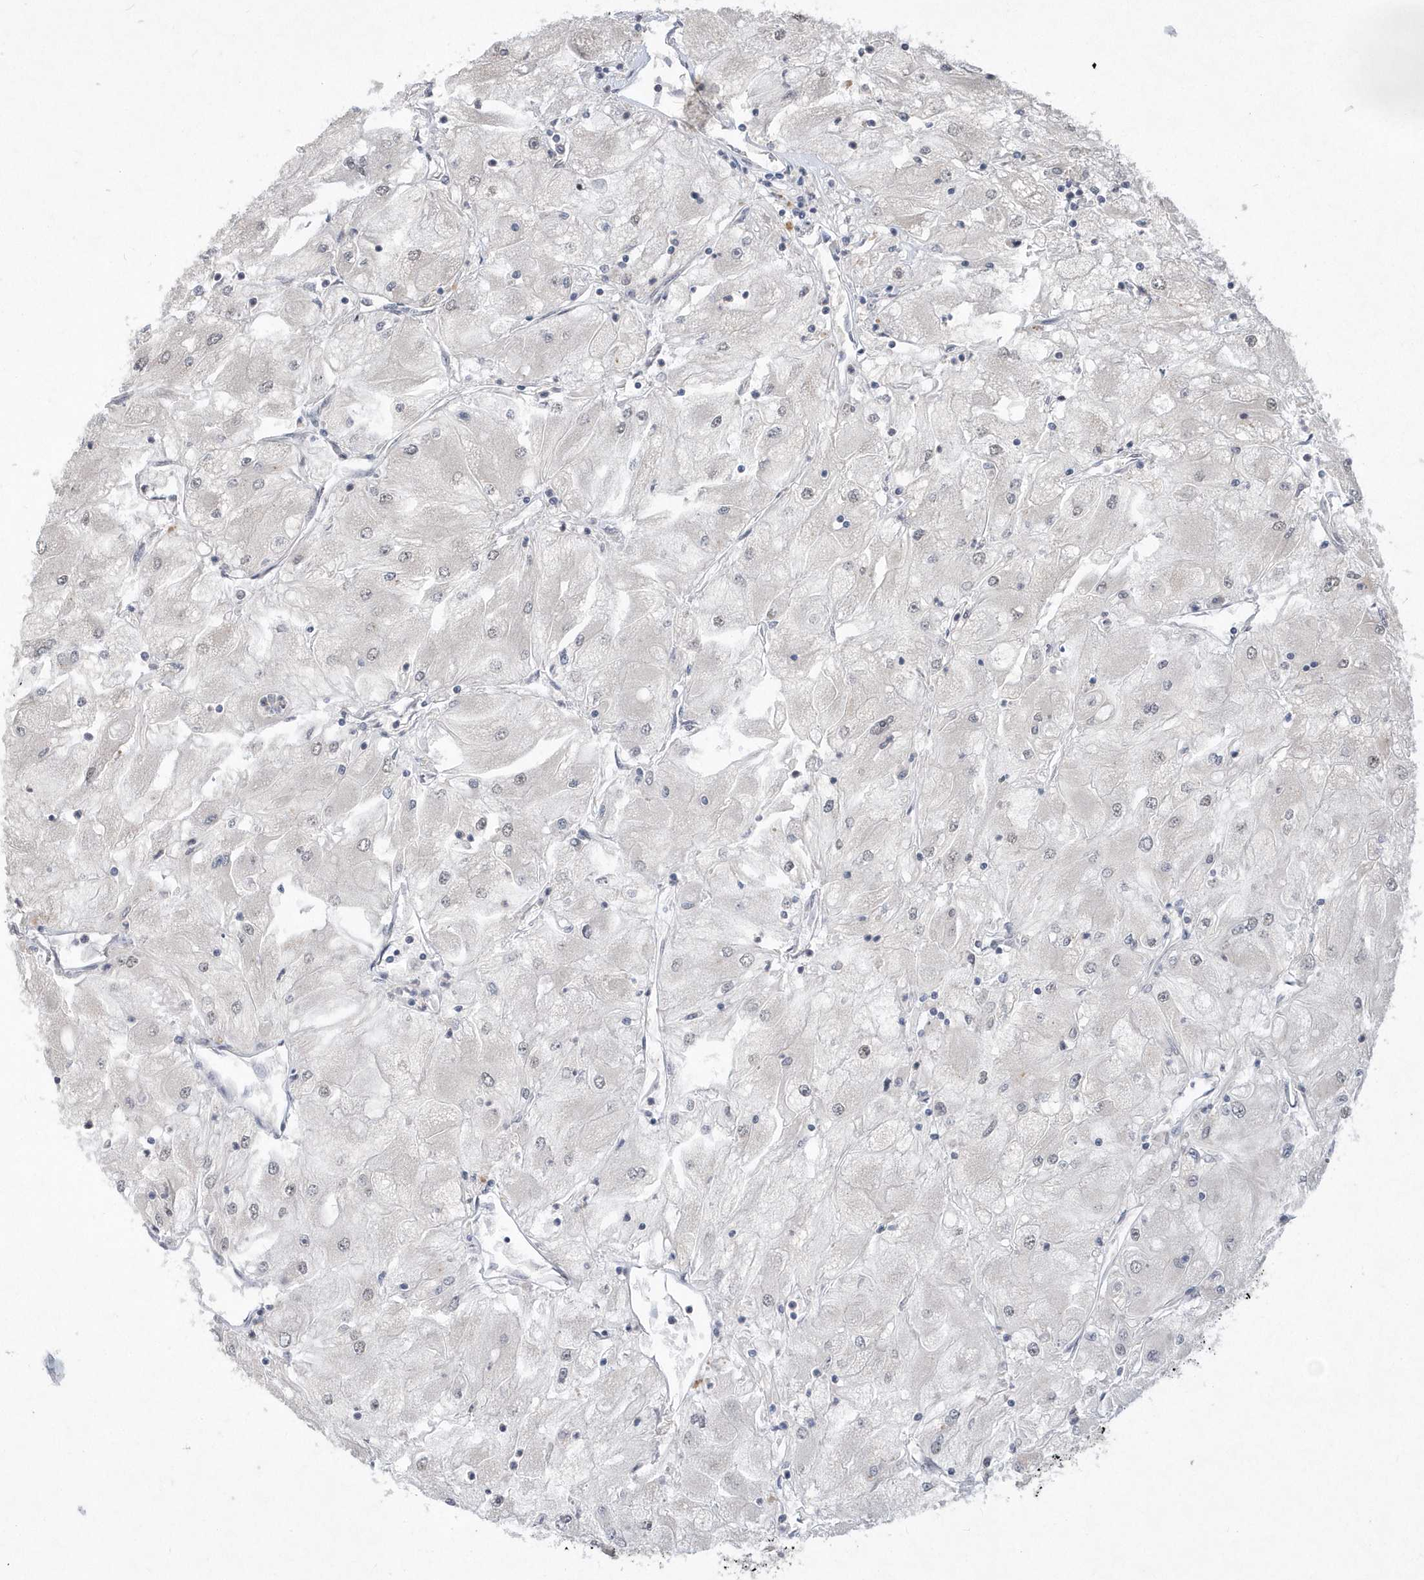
{"staining": {"intensity": "negative", "quantity": "none", "location": "none"}, "tissue": "renal cancer", "cell_type": "Tumor cells", "image_type": "cancer", "snomed": [{"axis": "morphology", "description": "Adenocarcinoma, NOS"}, {"axis": "topography", "description": "Kidney"}], "caption": "Tumor cells are negative for brown protein staining in renal cancer.", "gene": "TSPEAR", "patient": {"sex": "male", "age": 80}}